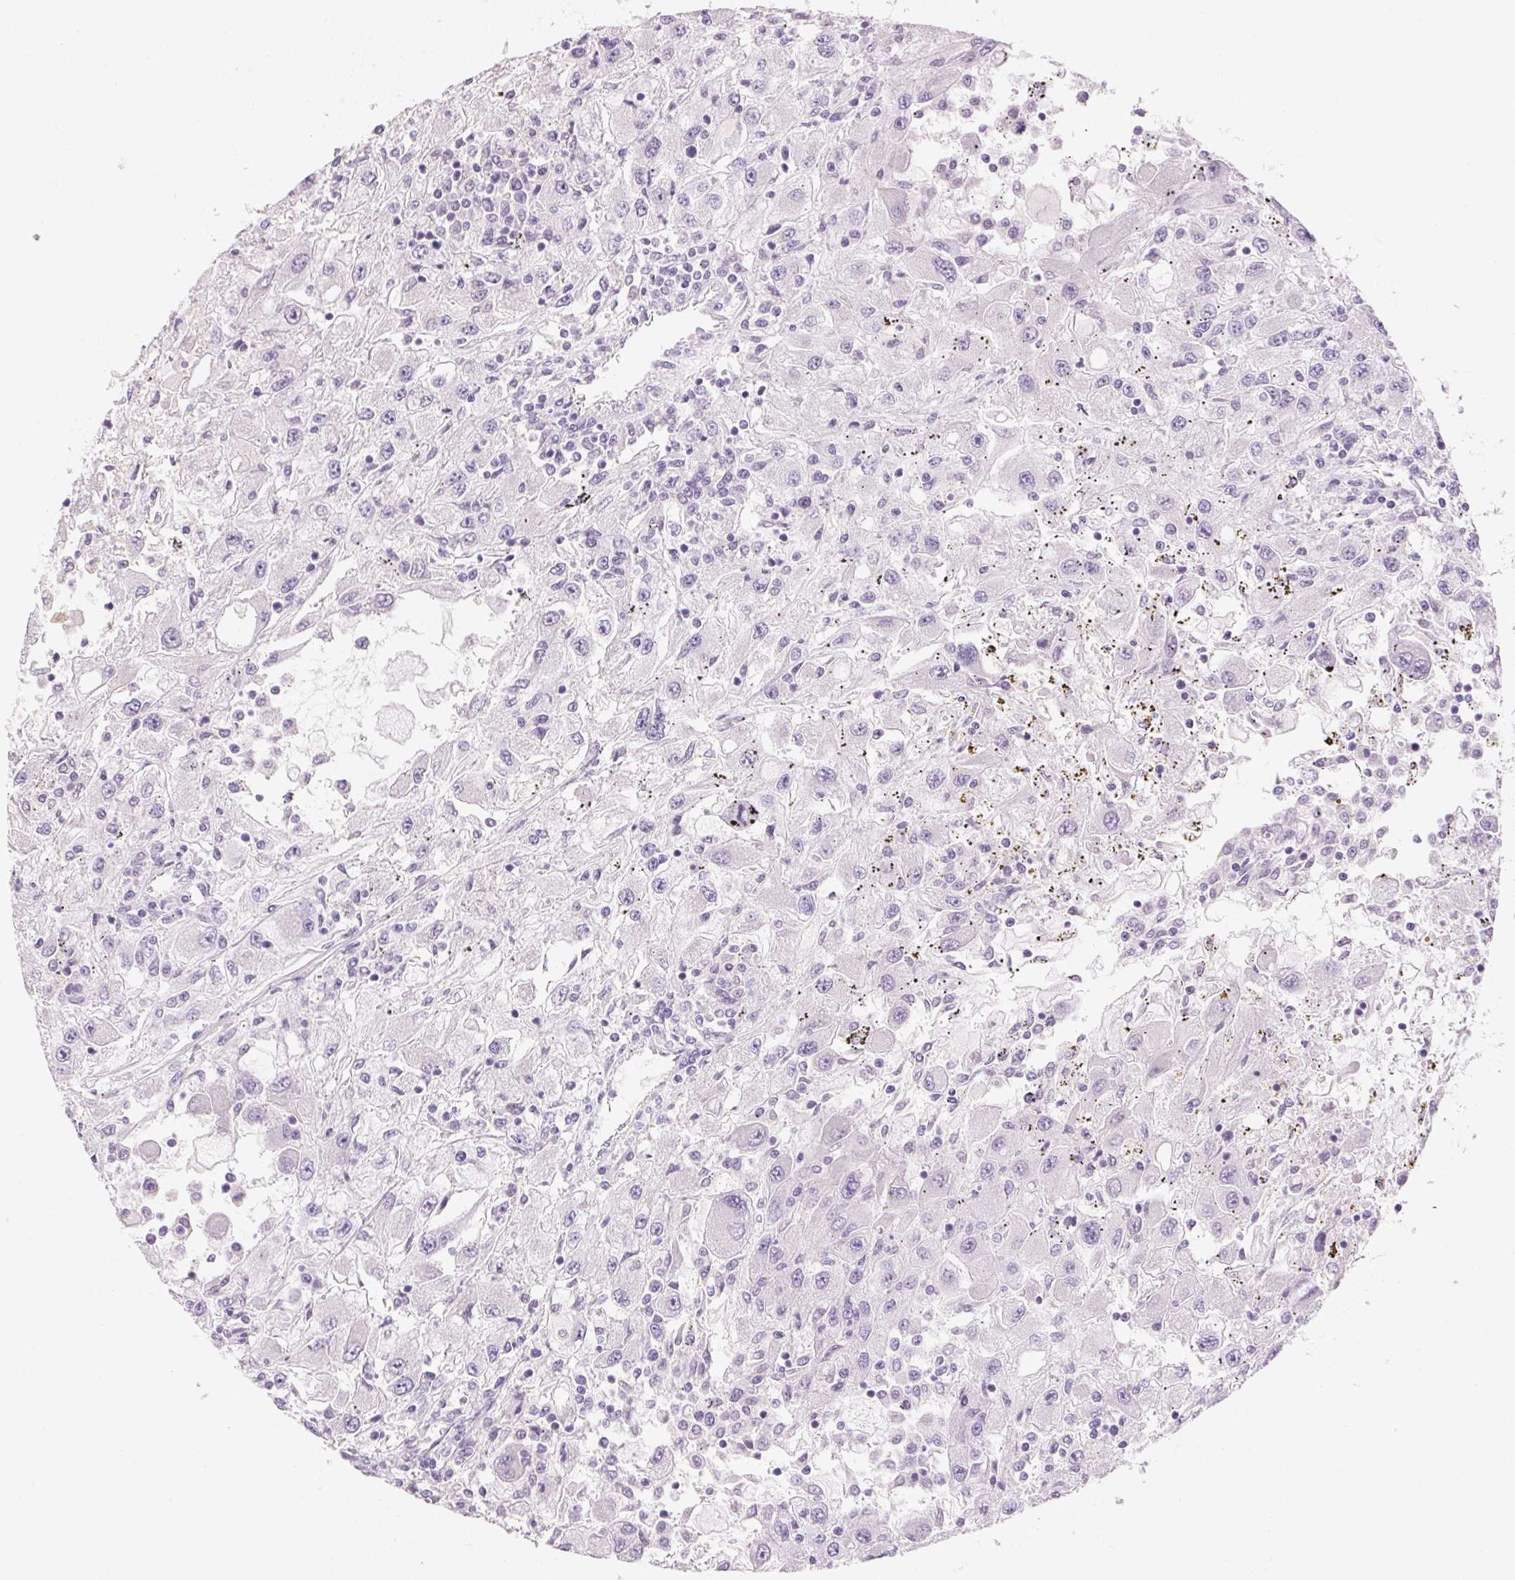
{"staining": {"intensity": "negative", "quantity": "none", "location": "none"}, "tissue": "renal cancer", "cell_type": "Tumor cells", "image_type": "cancer", "snomed": [{"axis": "morphology", "description": "Adenocarcinoma, NOS"}, {"axis": "topography", "description": "Kidney"}], "caption": "Protein analysis of renal cancer displays no significant staining in tumor cells. Nuclei are stained in blue.", "gene": "HSD17B2", "patient": {"sex": "female", "age": 67}}